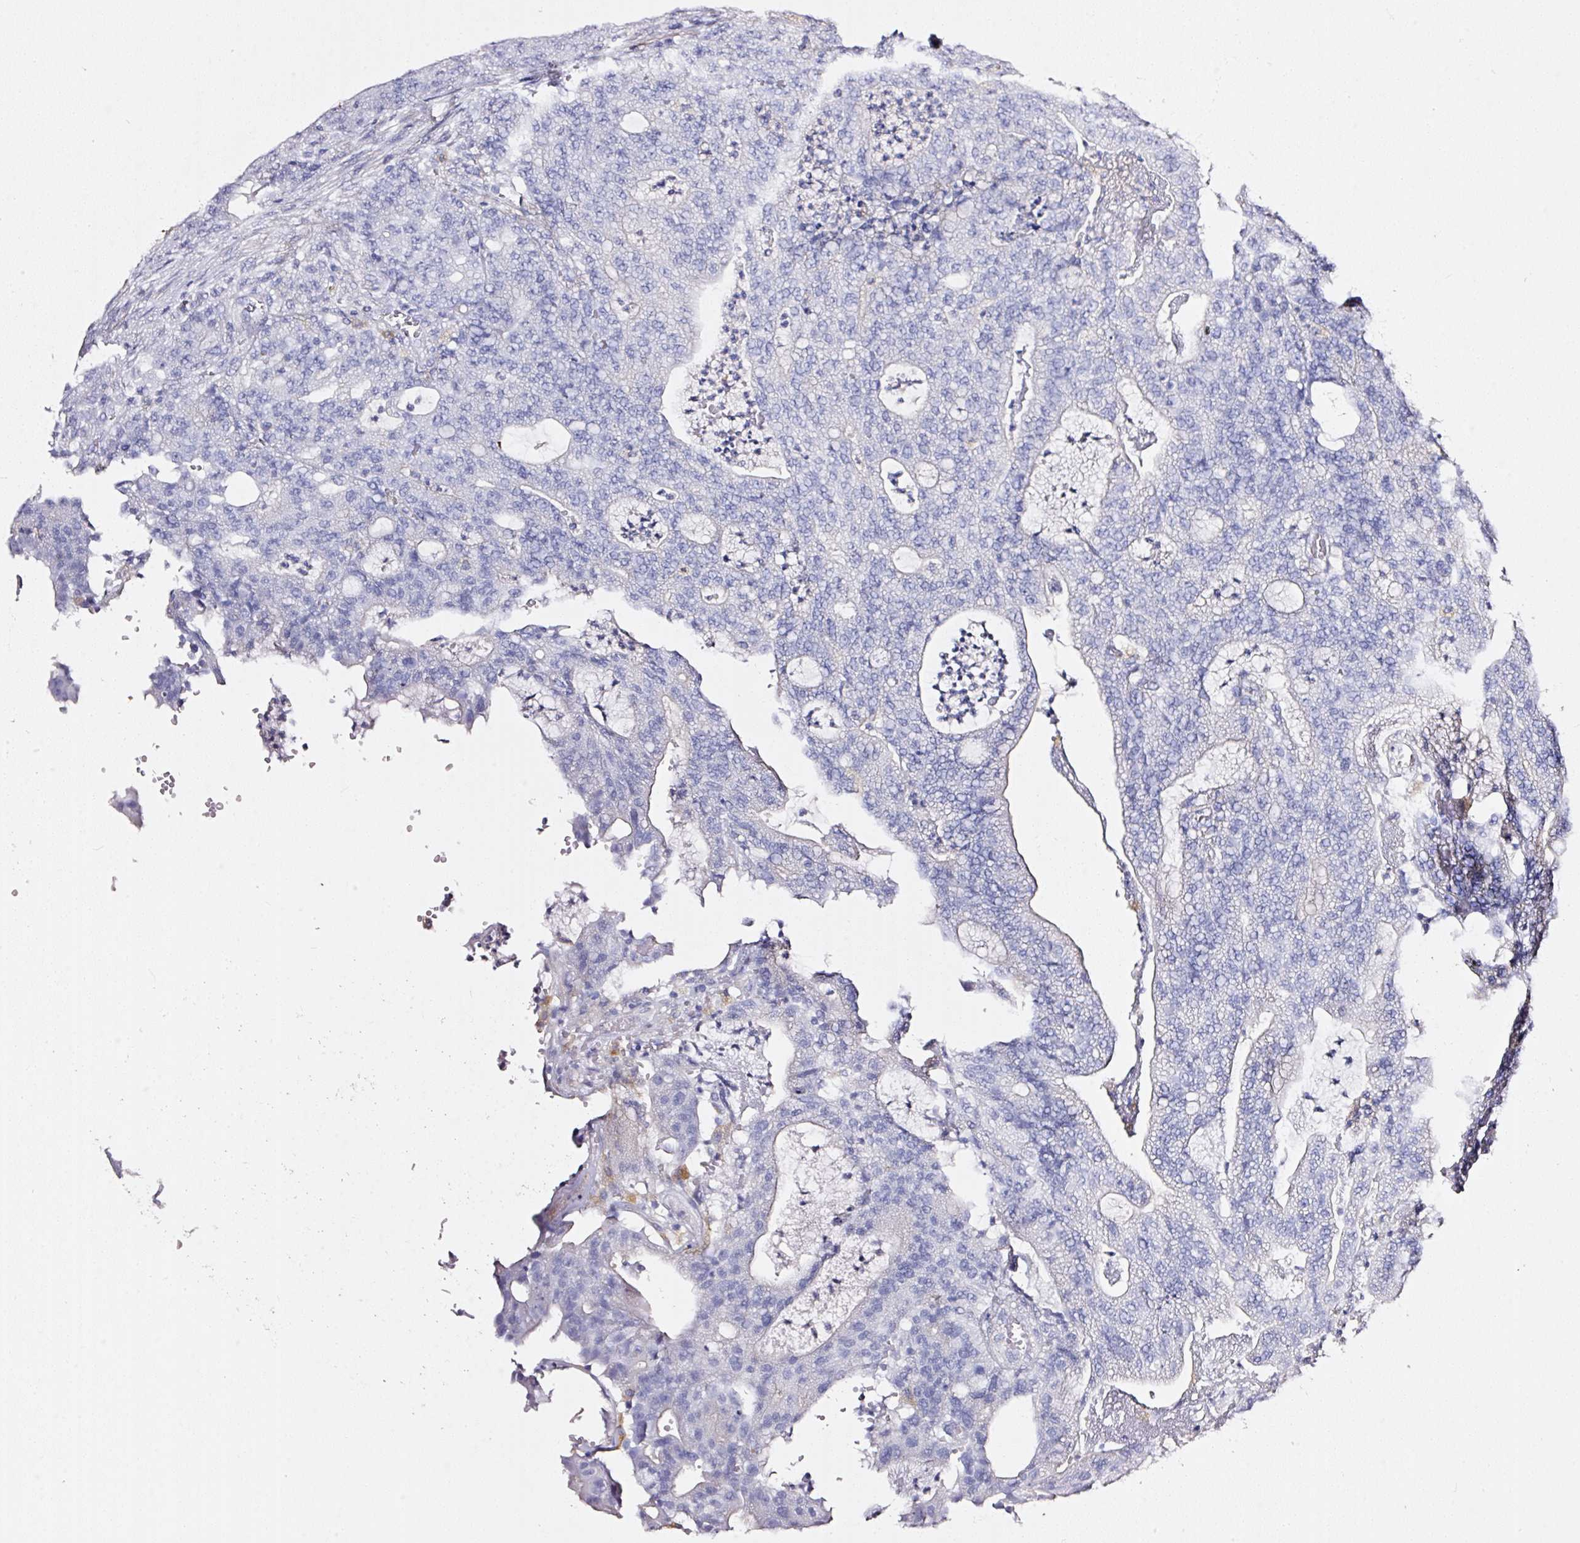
{"staining": {"intensity": "negative", "quantity": "none", "location": "none"}, "tissue": "colorectal cancer", "cell_type": "Tumor cells", "image_type": "cancer", "snomed": [{"axis": "morphology", "description": "Adenocarcinoma, NOS"}, {"axis": "topography", "description": "Colon"}], "caption": "High power microscopy photomicrograph of an IHC micrograph of colorectal adenocarcinoma, revealing no significant expression in tumor cells.", "gene": "CYB561A3", "patient": {"sex": "male", "age": 83}}